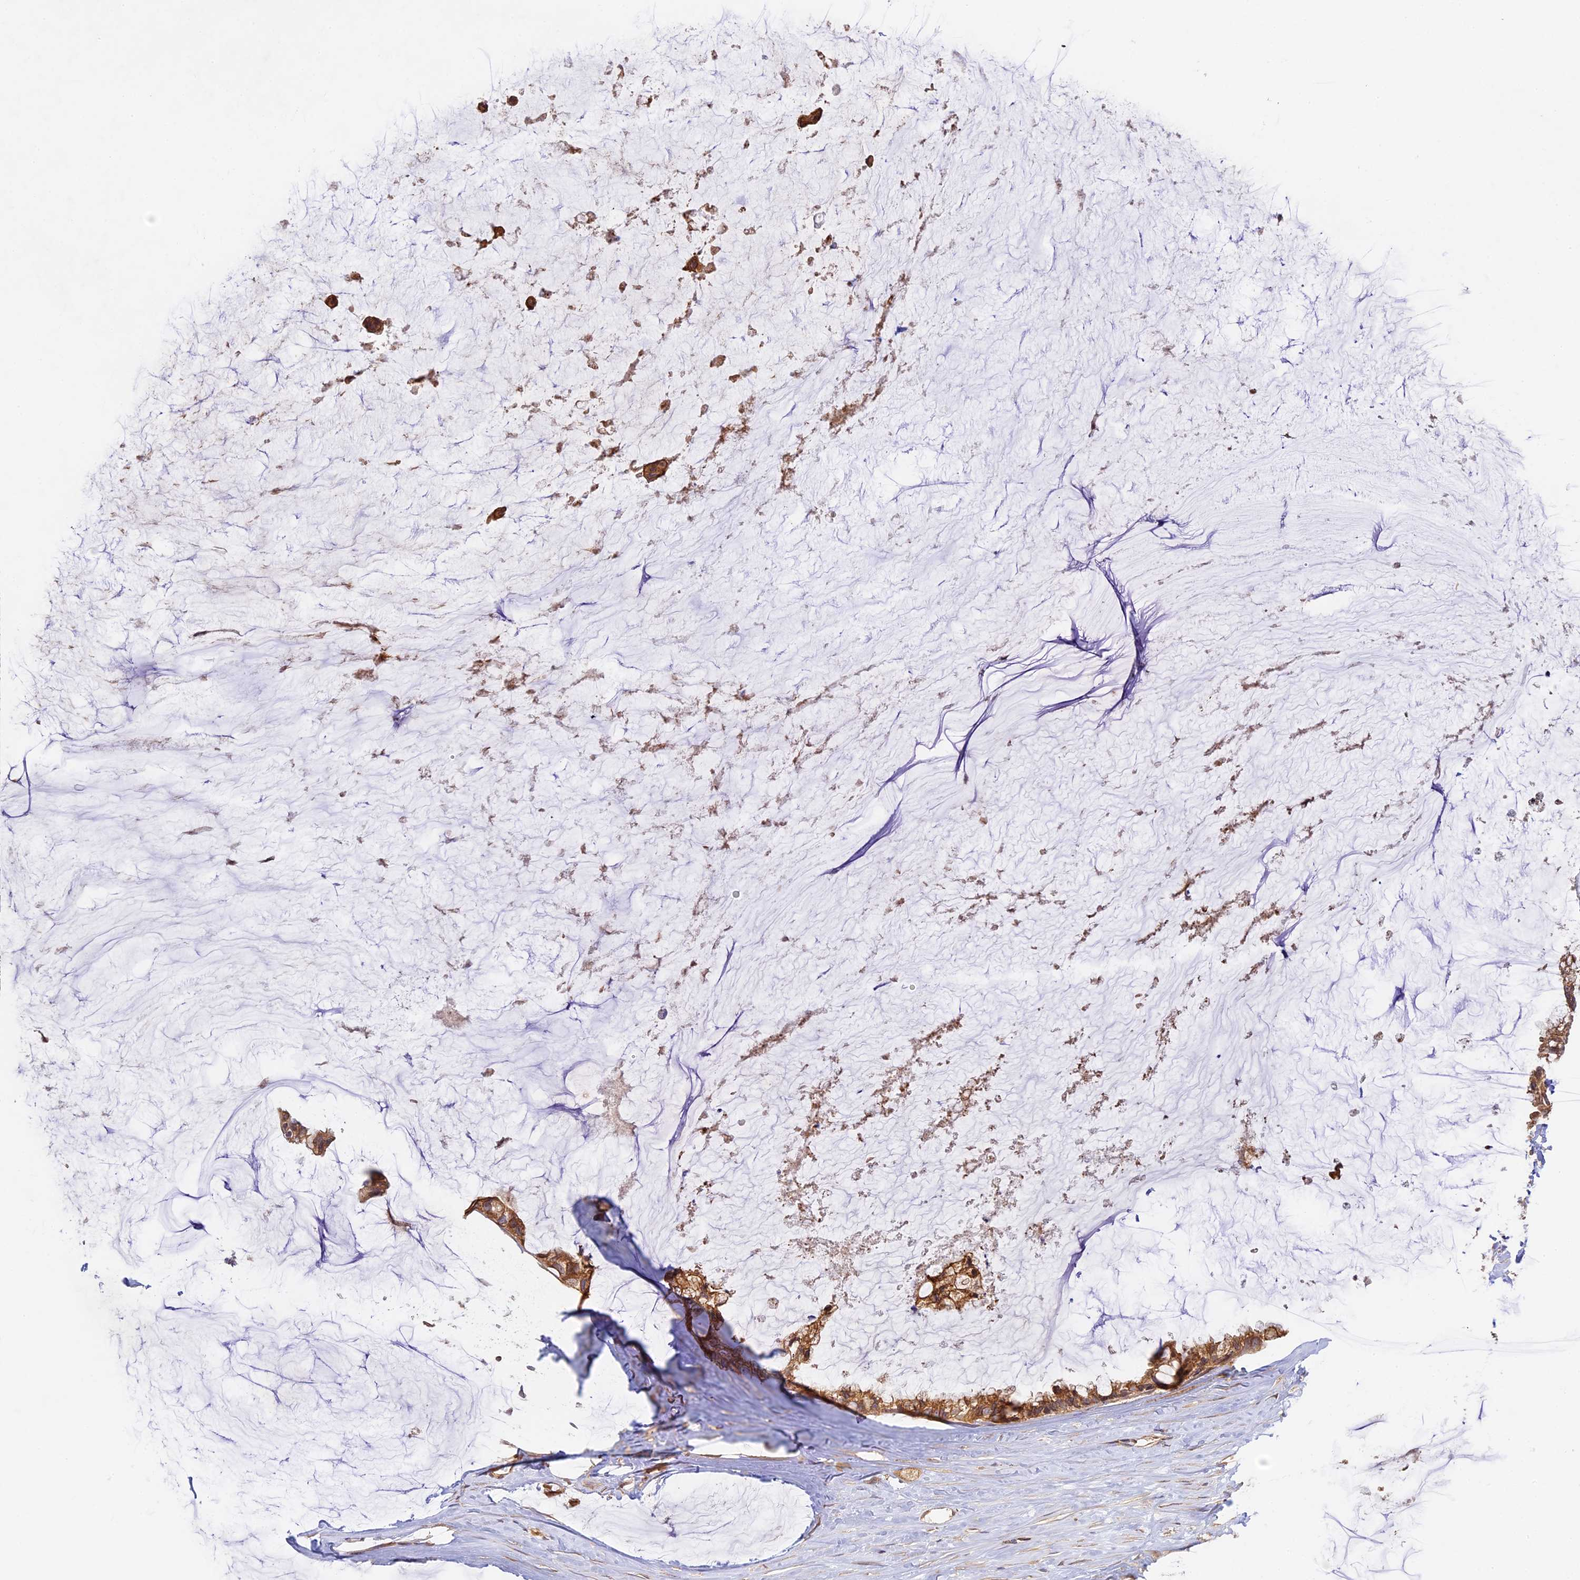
{"staining": {"intensity": "moderate", "quantity": ">75%", "location": "cytoplasmic/membranous"}, "tissue": "ovarian cancer", "cell_type": "Tumor cells", "image_type": "cancer", "snomed": [{"axis": "morphology", "description": "Cystadenocarcinoma, mucinous, NOS"}, {"axis": "topography", "description": "Ovary"}], "caption": "Protein staining of mucinous cystadenocarcinoma (ovarian) tissue reveals moderate cytoplasmic/membranous staining in about >75% of tumor cells.", "gene": "DGKH", "patient": {"sex": "female", "age": 39}}